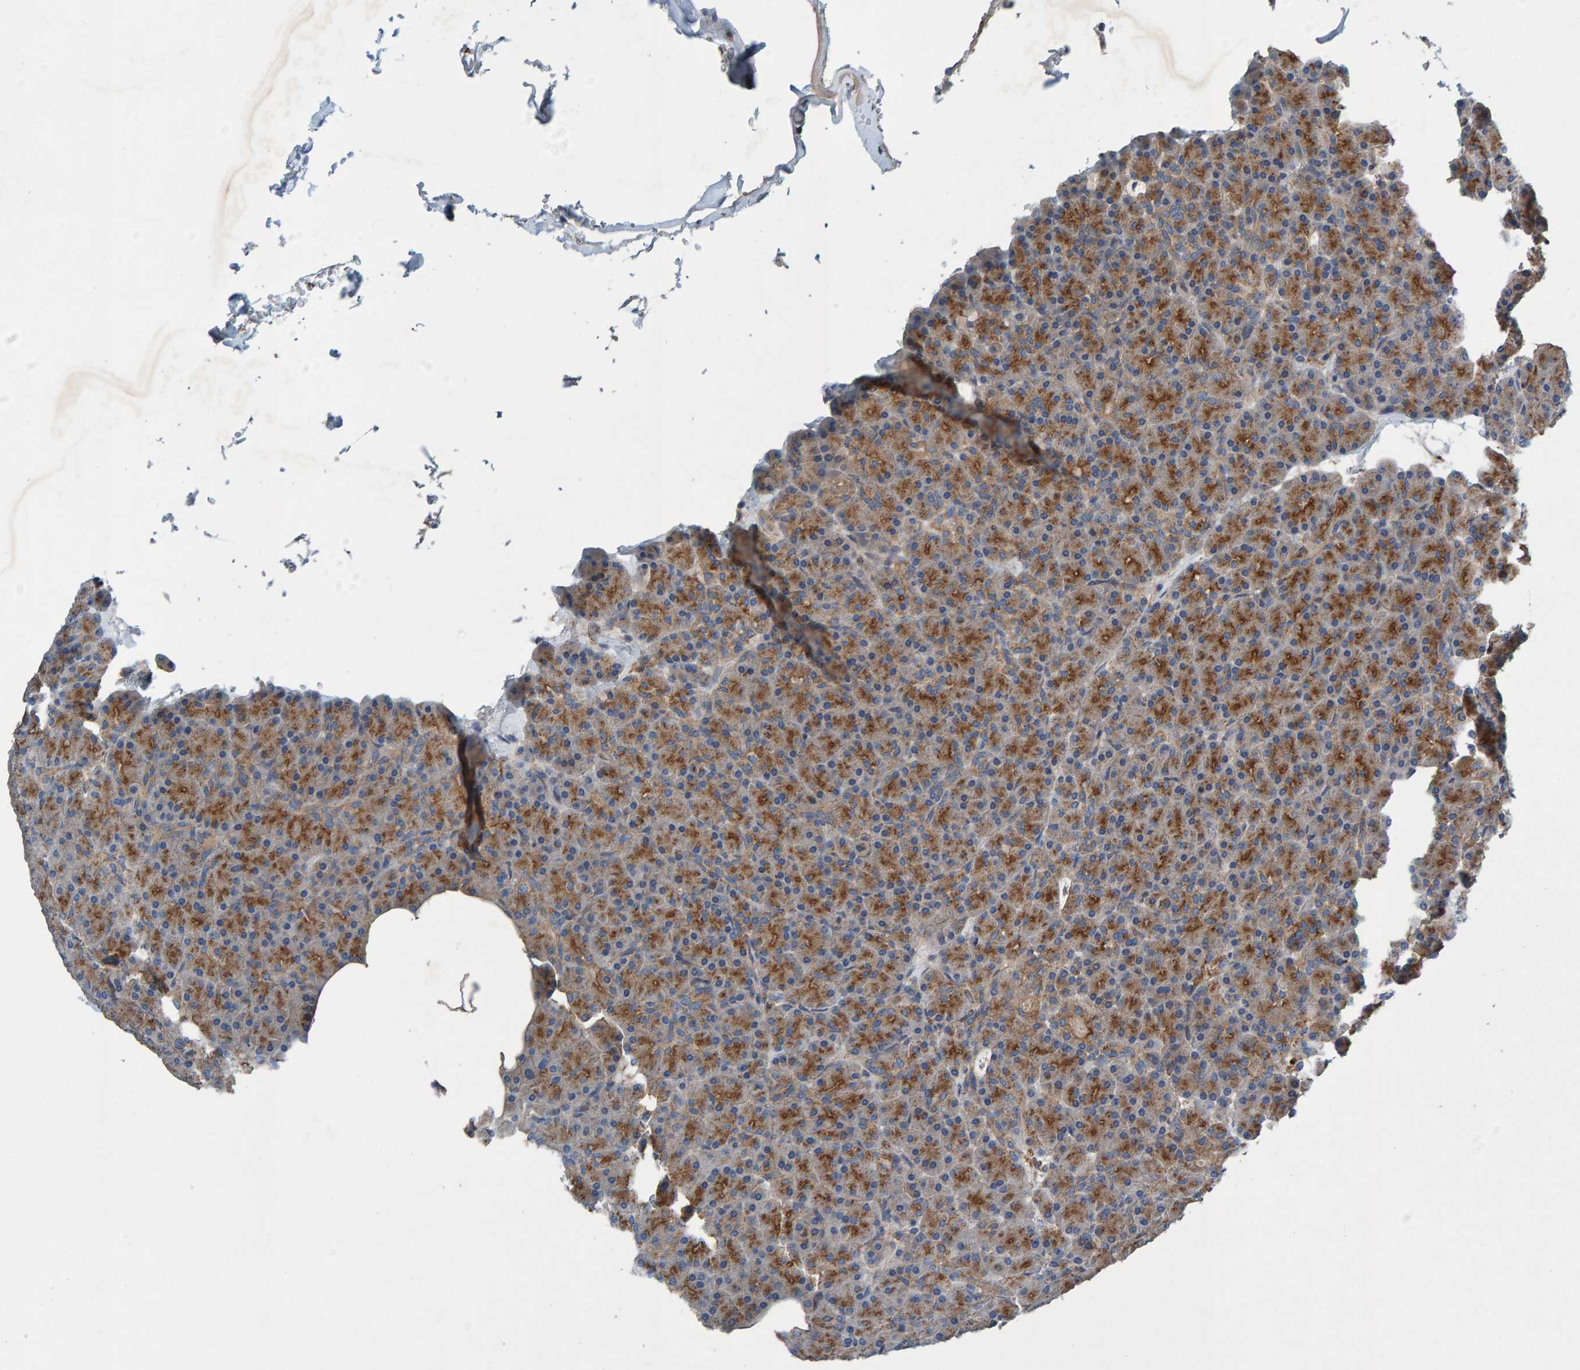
{"staining": {"intensity": "moderate", "quantity": ">75%", "location": "cytoplasmic/membranous"}, "tissue": "pancreas", "cell_type": "Exocrine glandular cells", "image_type": "normal", "snomed": [{"axis": "morphology", "description": "Normal tissue, NOS"}, {"axis": "topography", "description": "Pancreas"}], "caption": "Pancreas stained for a protein (brown) displays moderate cytoplasmic/membranous positive staining in approximately >75% of exocrine glandular cells.", "gene": "MKLN1", "patient": {"sex": "female", "age": 43}}